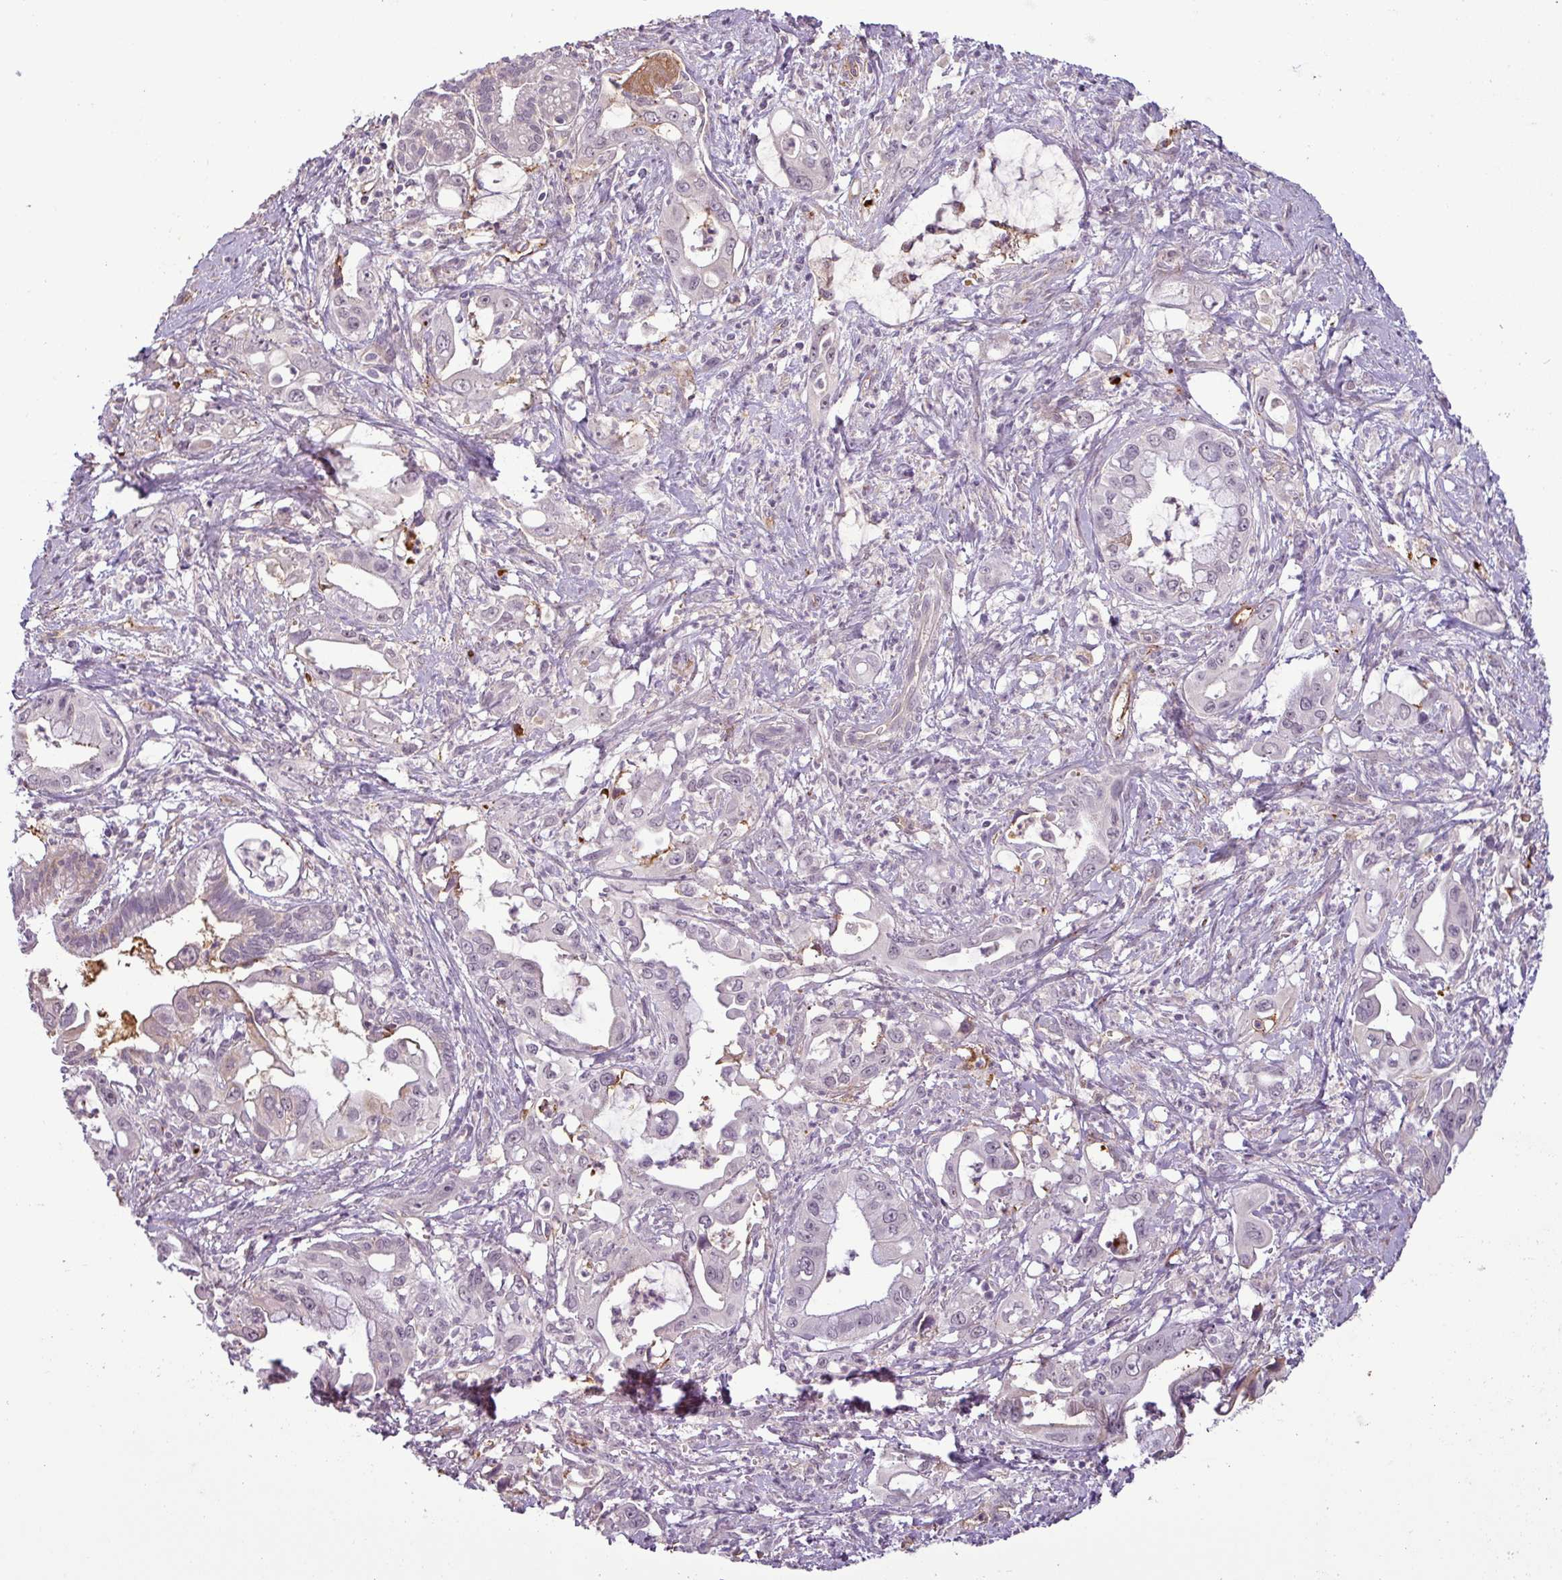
{"staining": {"intensity": "negative", "quantity": "none", "location": "none"}, "tissue": "pancreatic cancer", "cell_type": "Tumor cells", "image_type": "cancer", "snomed": [{"axis": "morphology", "description": "Adenocarcinoma, NOS"}, {"axis": "topography", "description": "Pancreas"}], "caption": "Immunohistochemistry (IHC) image of neoplastic tissue: pancreatic adenocarcinoma stained with DAB shows no significant protein staining in tumor cells.", "gene": "APOC1", "patient": {"sex": "male", "age": 61}}